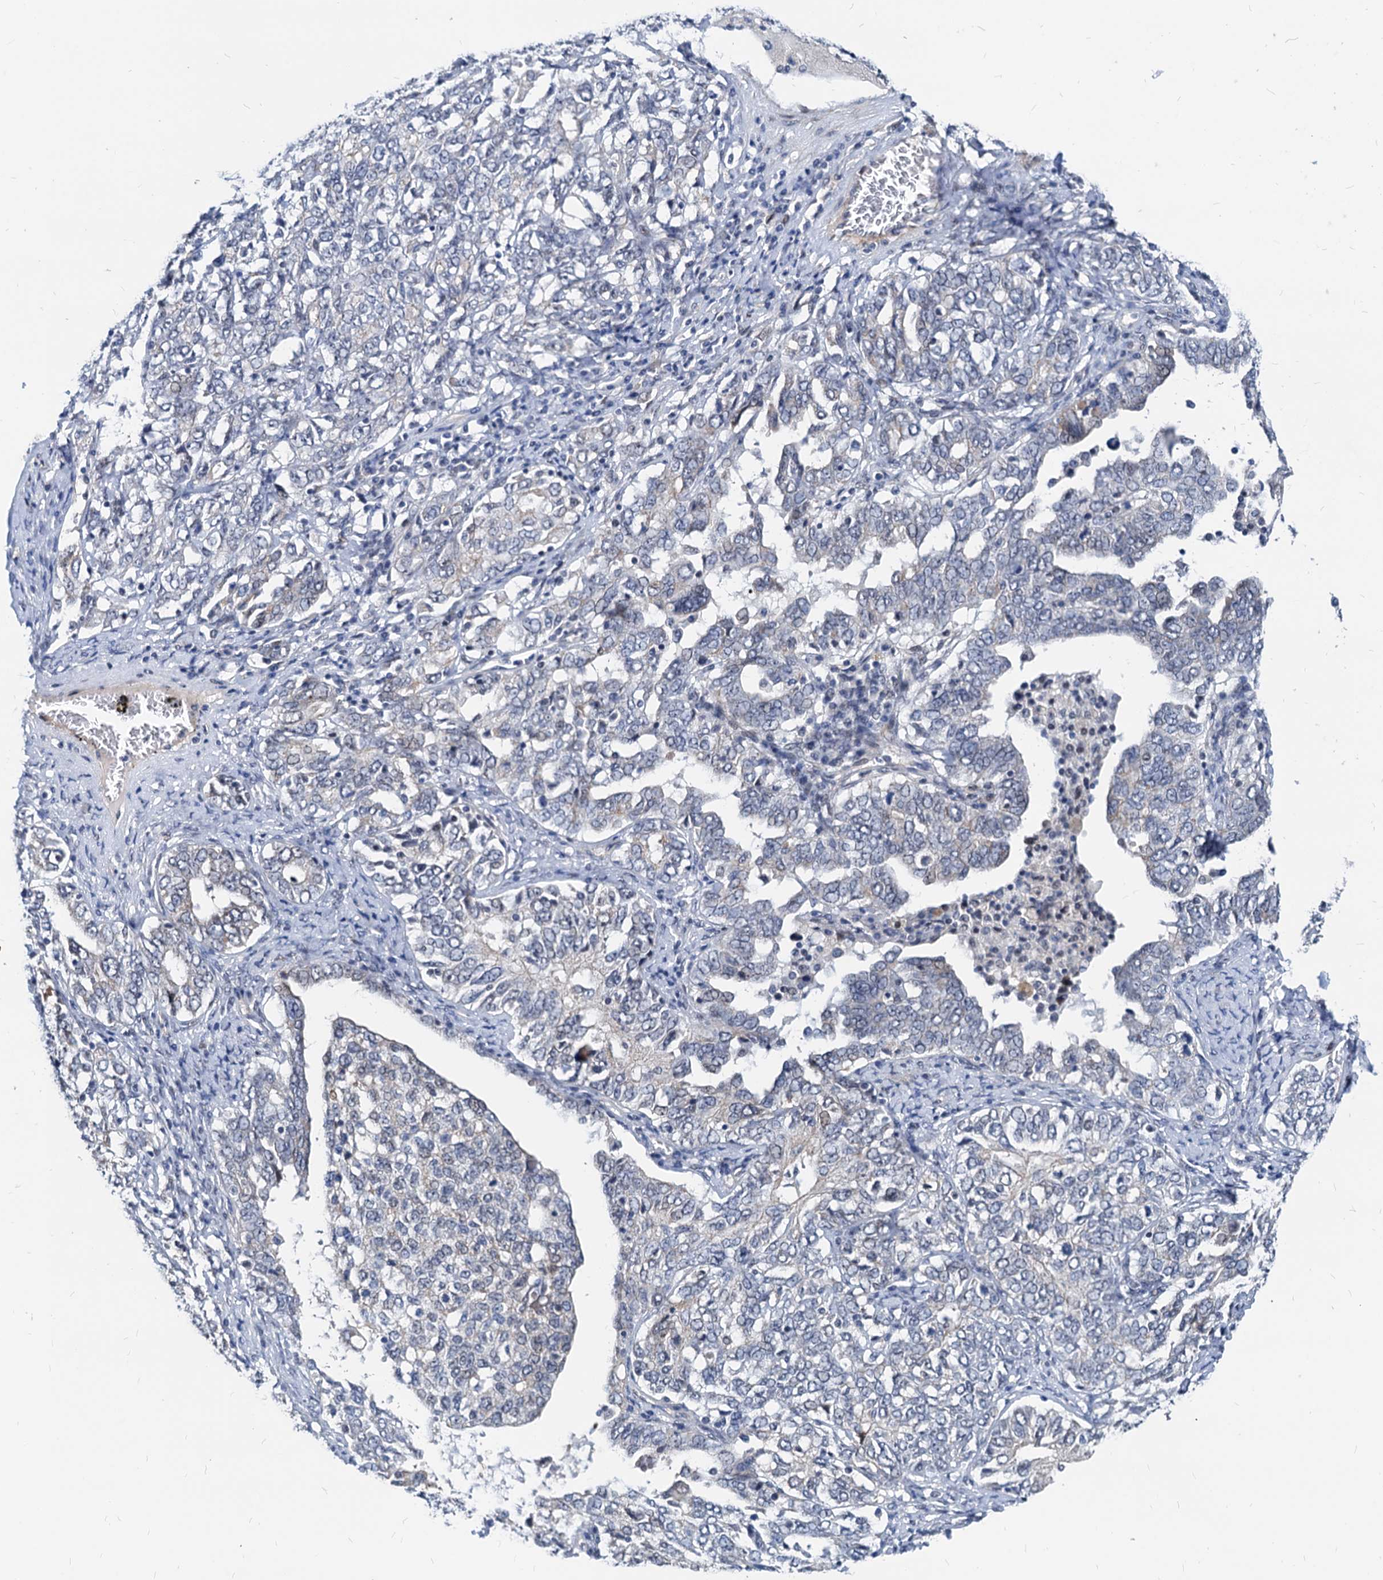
{"staining": {"intensity": "negative", "quantity": "none", "location": "none"}, "tissue": "ovarian cancer", "cell_type": "Tumor cells", "image_type": "cancer", "snomed": [{"axis": "morphology", "description": "Carcinoma, endometroid"}, {"axis": "topography", "description": "Ovary"}], "caption": "The photomicrograph exhibits no staining of tumor cells in endometroid carcinoma (ovarian).", "gene": "HSF2", "patient": {"sex": "female", "age": 62}}